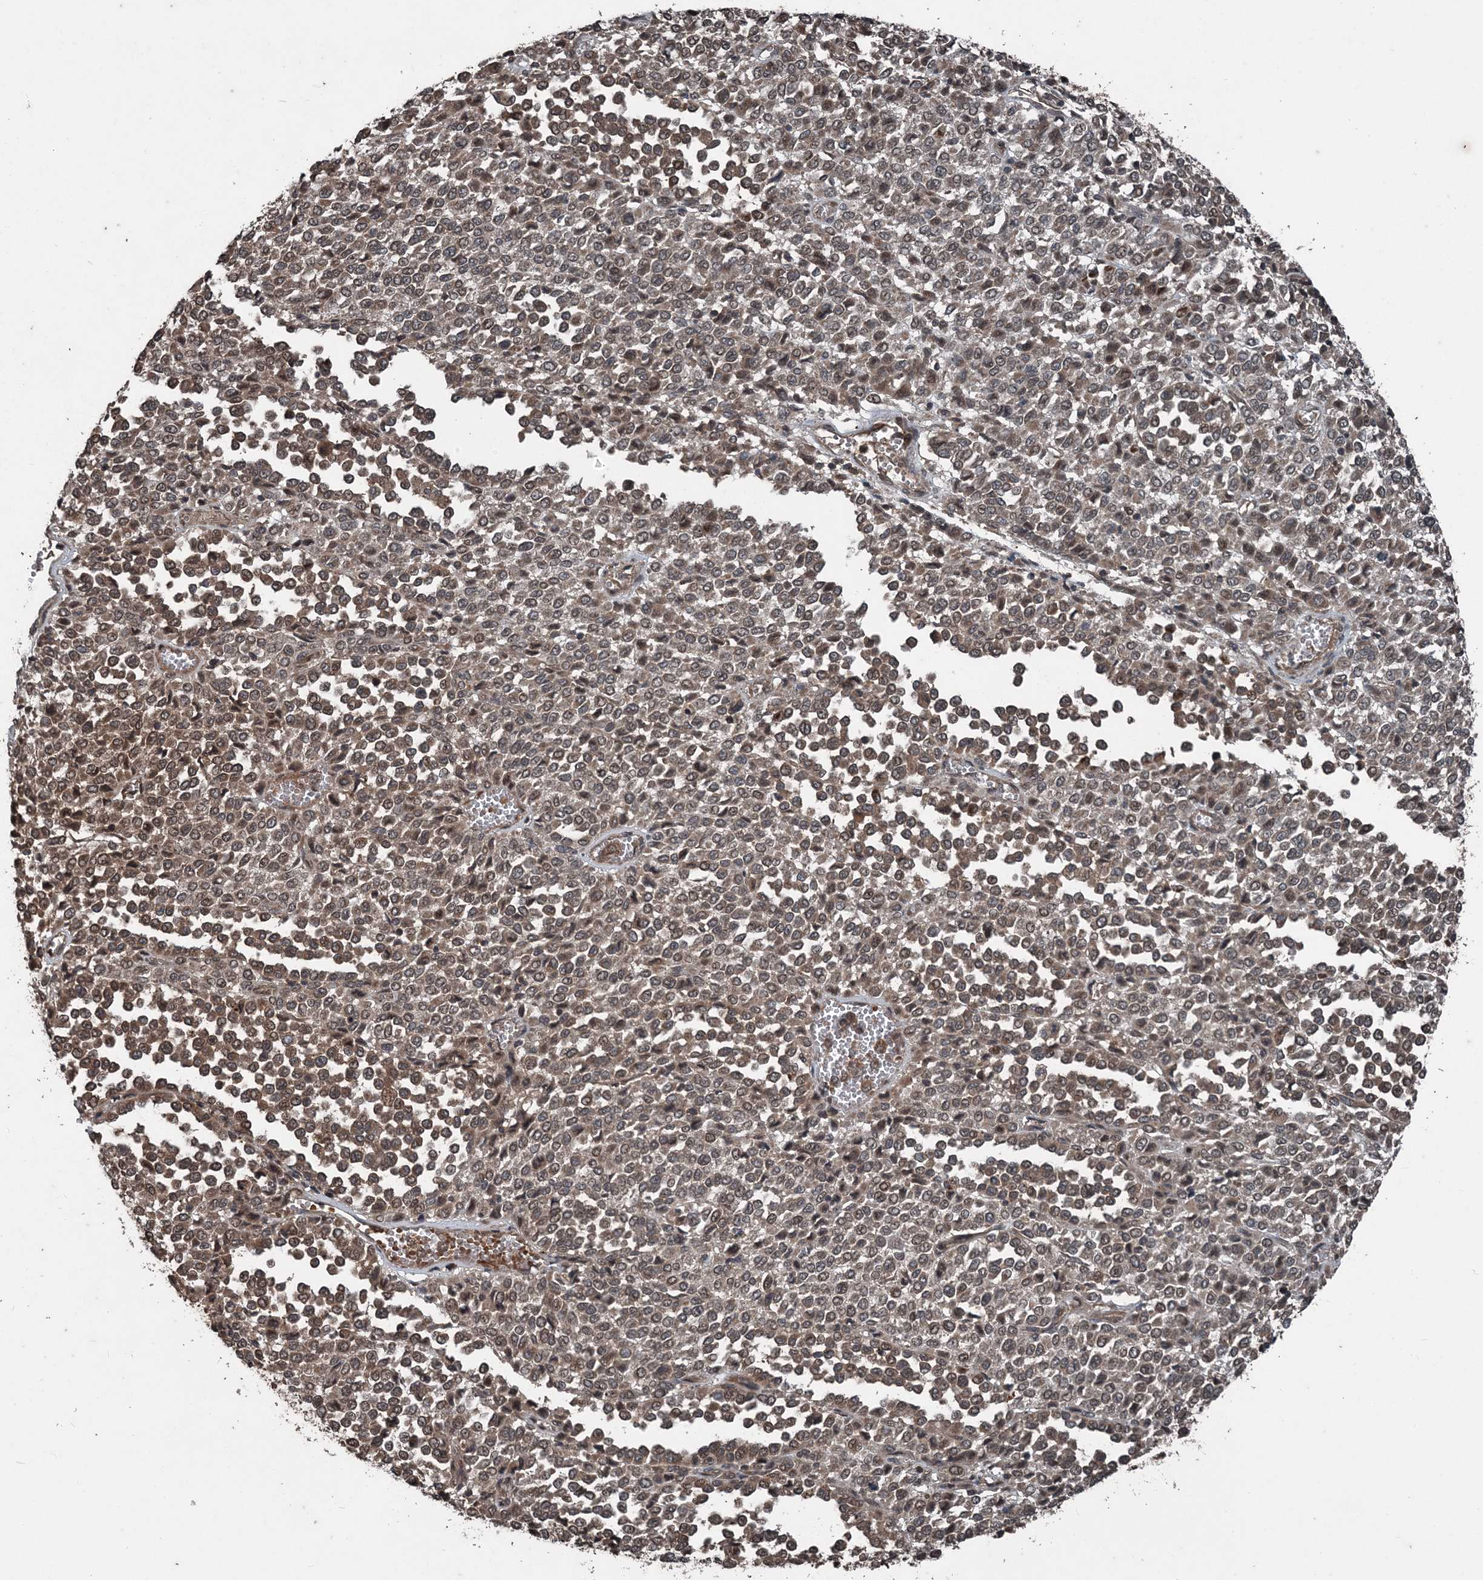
{"staining": {"intensity": "weak", "quantity": "25%-75%", "location": "cytoplasmic/membranous"}, "tissue": "melanoma", "cell_type": "Tumor cells", "image_type": "cancer", "snomed": [{"axis": "morphology", "description": "Malignant melanoma, Metastatic site"}, {"axis": "topography", "description": "Pancreas"}], "caption": "A high-resolution photomicrograph shows immunohistochemistry staining of melanoma, which shows weak cytoplasmic/membranous staining in about 25%-75% of tumor cells.", "gene": "CFL1", "patient": {"sex": "female", "age": 30}}